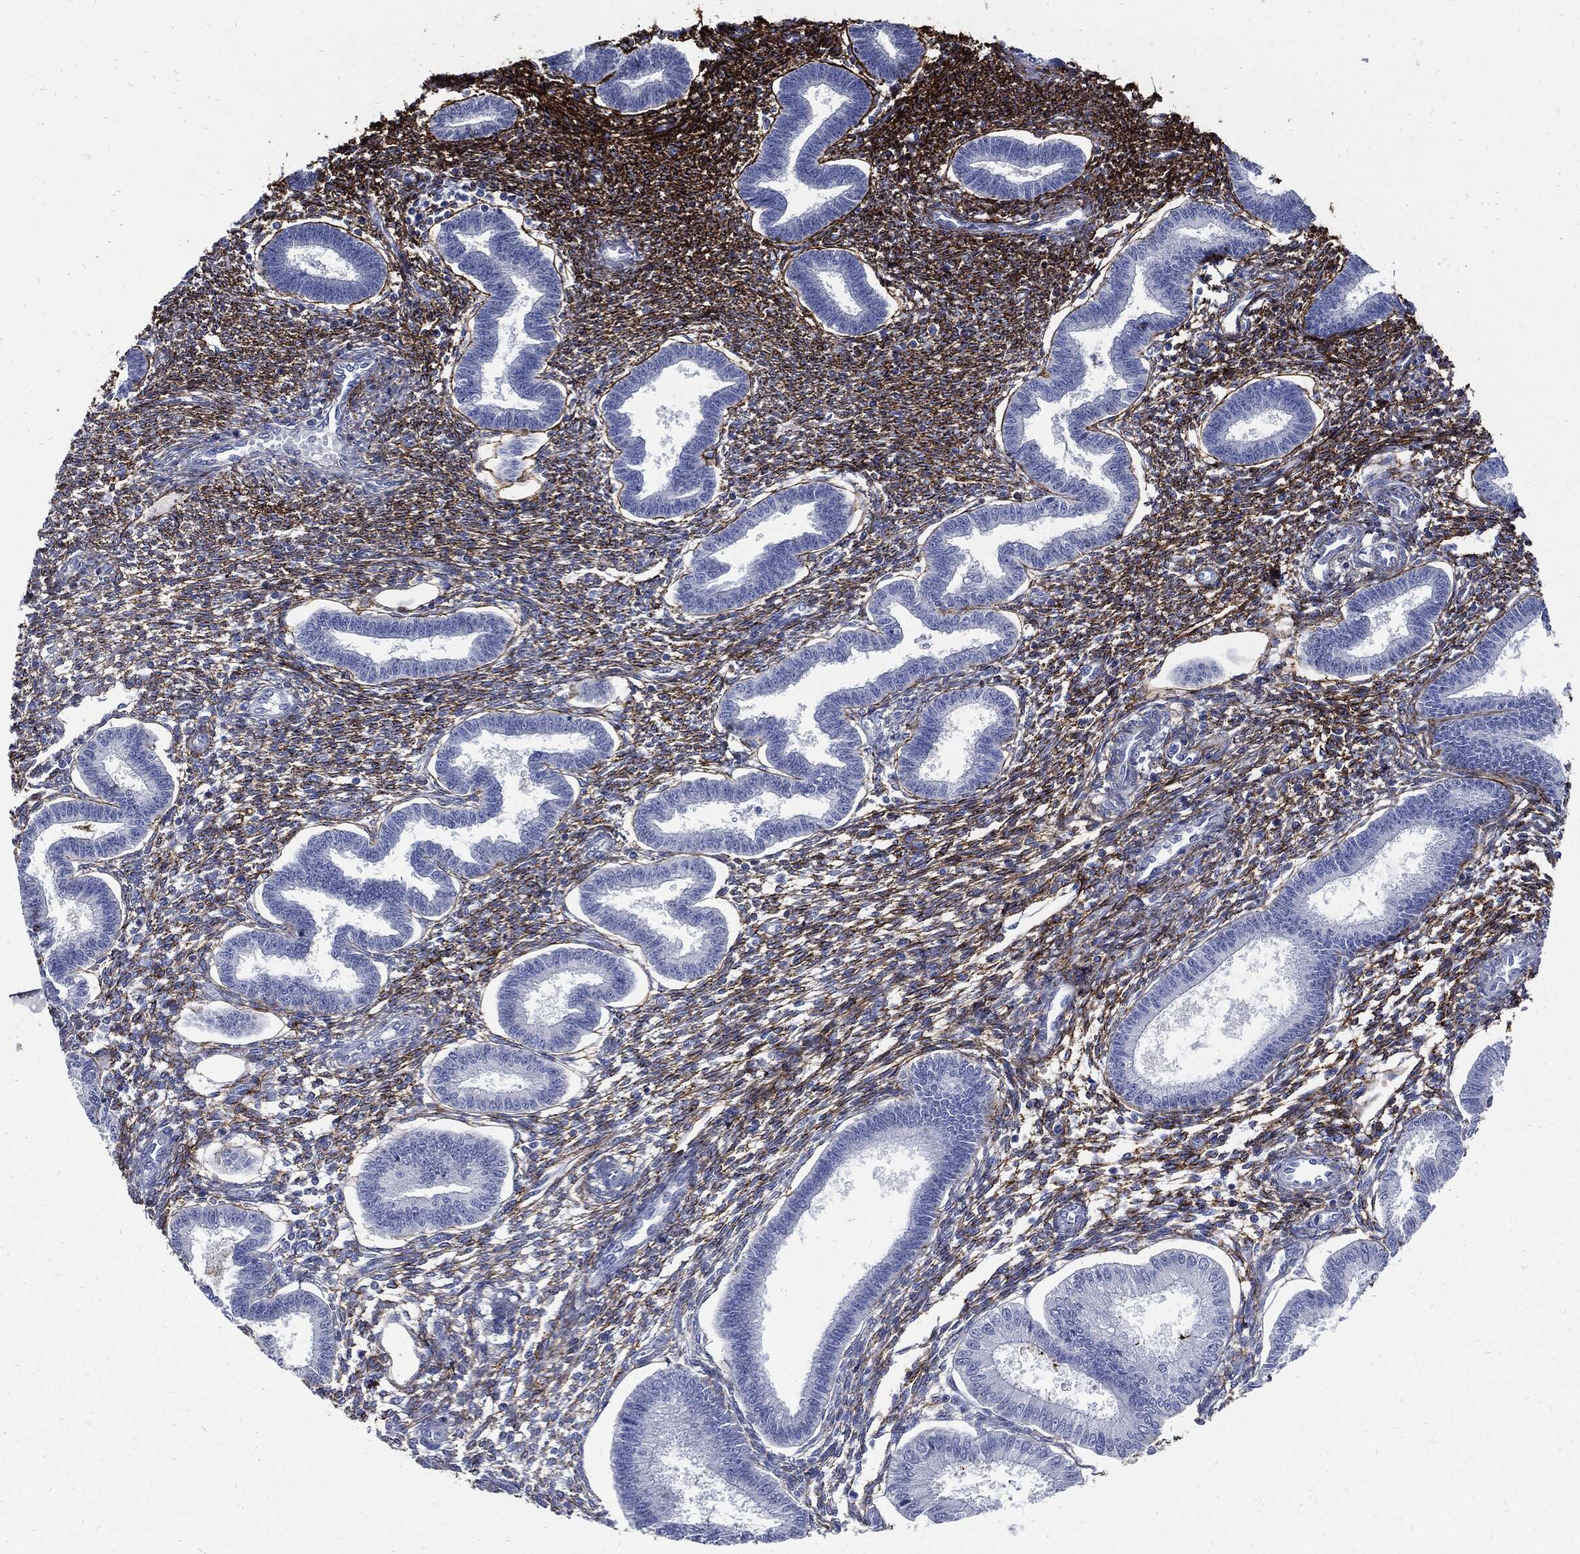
{"staining": {"intensity": "strong", "quantity": "25%-75%", "location": "cytoplasmic/membranous"}, "tissue": "endometrium", "cell_type": "Cells in endometrial stroma", "image_type": "normal", "snomed": [{"axis": "morphology", "description": "Normal tissue, NOS"}, {"axis": "topography", "description": "Endometrium"}], "caption": "Approximately 25%-75% of cells in endometrial stroma in unremarkable endometrium display strong cytoplasmic/membranous protein expression as visualized by brown immunohistochemical staining.", "gene": "FBN1", "patient": {"sex": "female", "age": 43}}